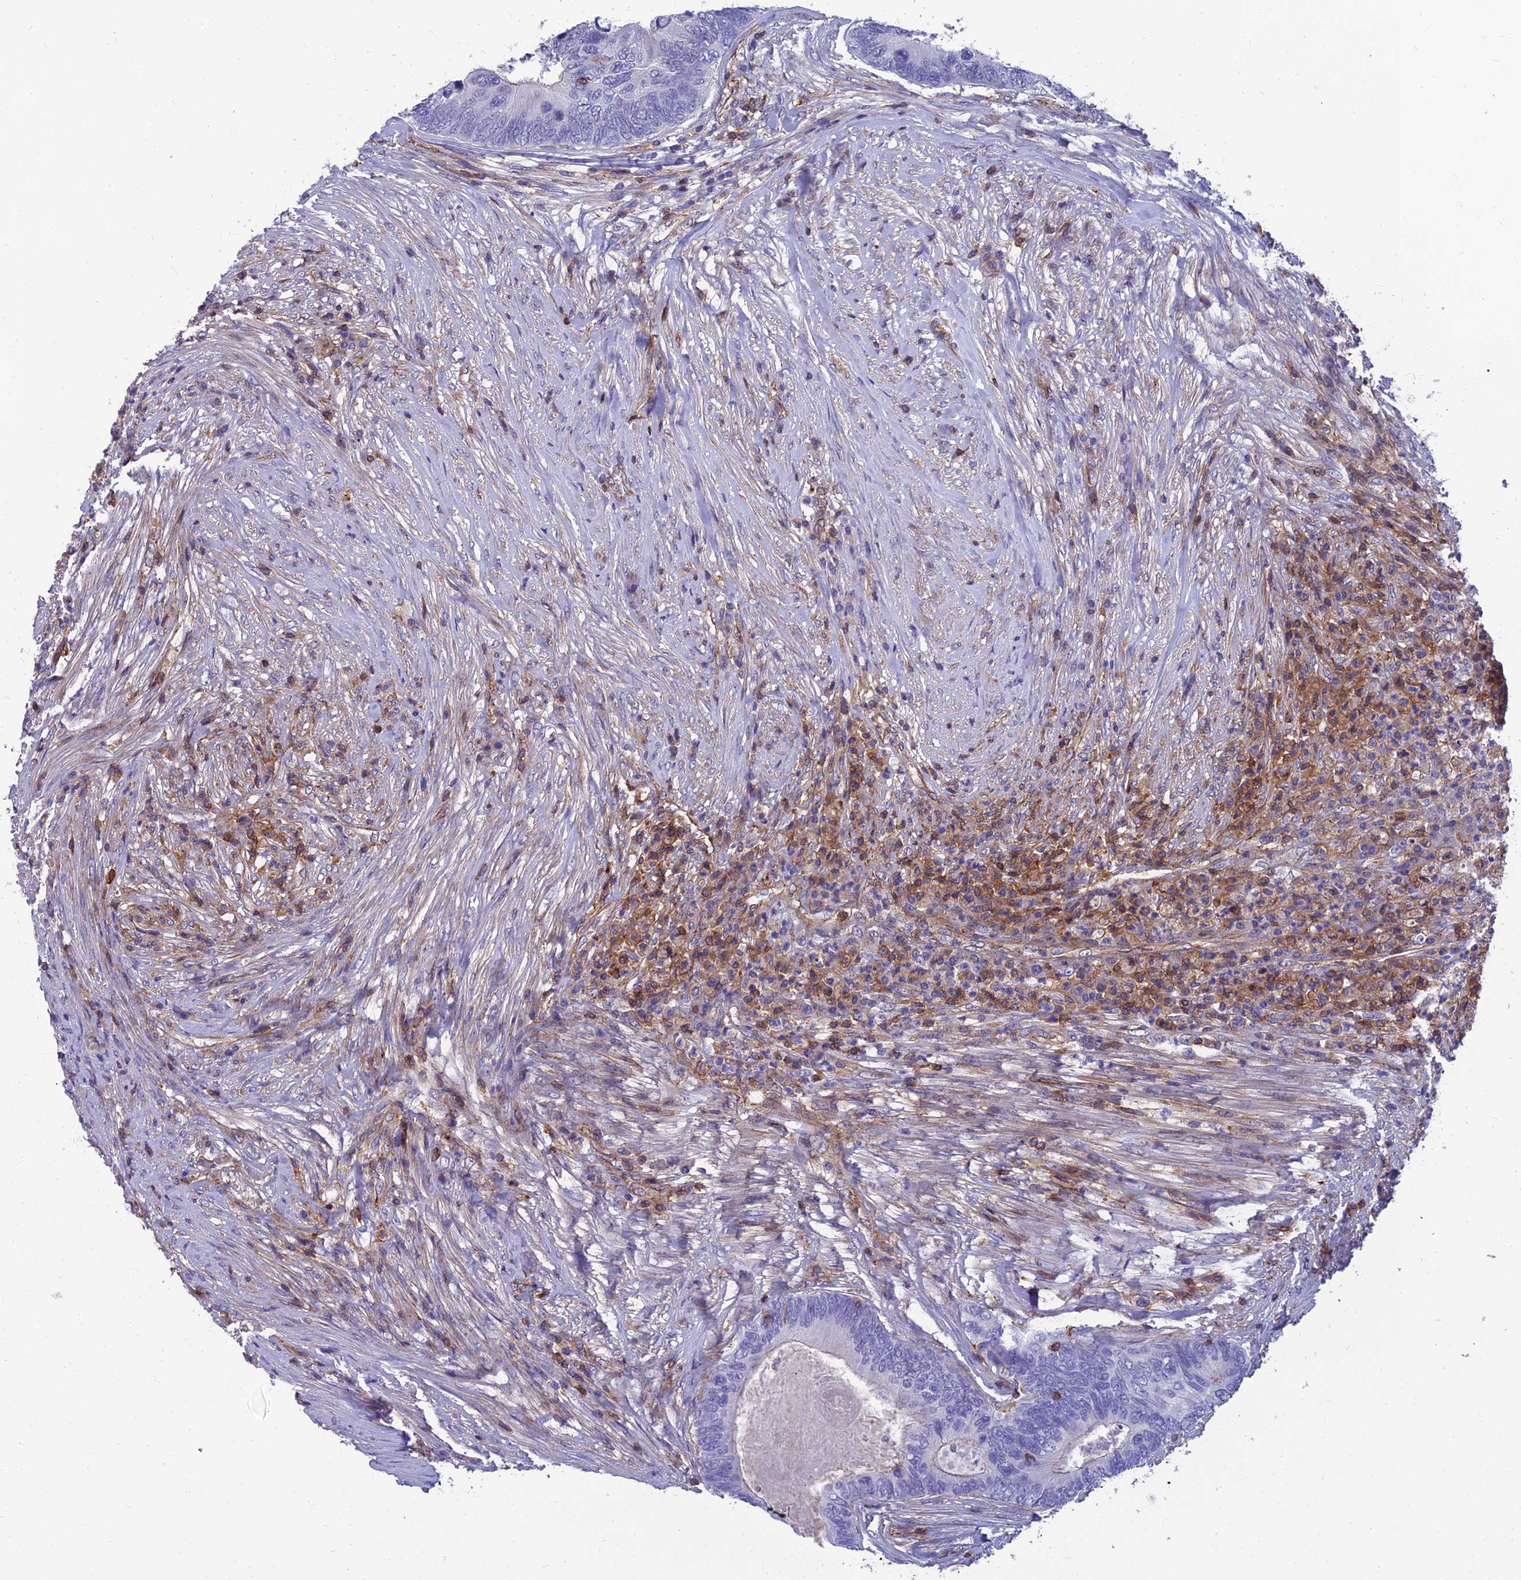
{"staining": {"intensity": "negative", "quantity": "none", "location": "none"}, "tissue": "colorectal cancer", "cell_type": "Tumor cells", "image_type": "cancer", "snomed": [{"axis": "morphology", "description": "Adenocarcinoma, NOS"}, {"axis": "topography", "description": "Colon"}], "caption": "Tumor cells show no significant expression in colorectal cancer (adenocarcinoma).", "gene": "PPP1R18", "patient": {"sex": "female", "age": 67}}